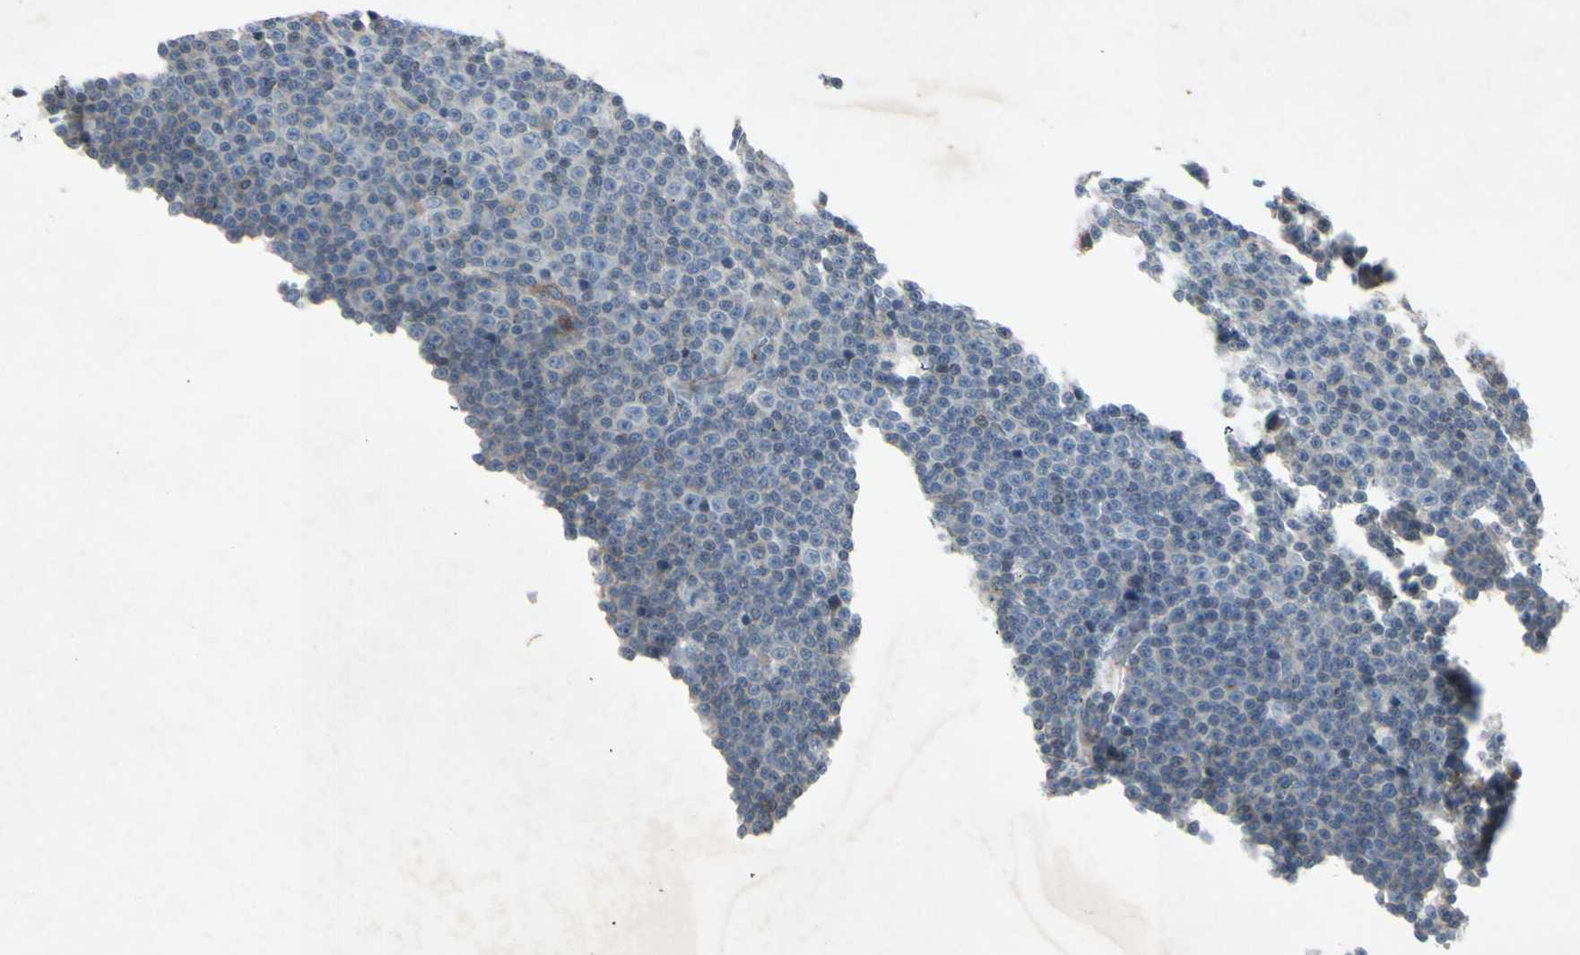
{"staining": {"intensity": "negative", "quantity": "none", "location": "none"}, "tissue": "lymphoma", "cell_type": "Tumor cells", "image_type": "cancer", "snomed": [{"axis": "morphology", "description": "Malignant lymphoma, non-Hodgkin's type, Low grade"}, {"axis": "topography", "description": "Lymph node"}], "caption": "This is a photomicrograph of IHC staining of lymphoma, which shows no expression in tumor cells.", "gene": "TEK", "patient": {"sex": "female", "age": 67}}